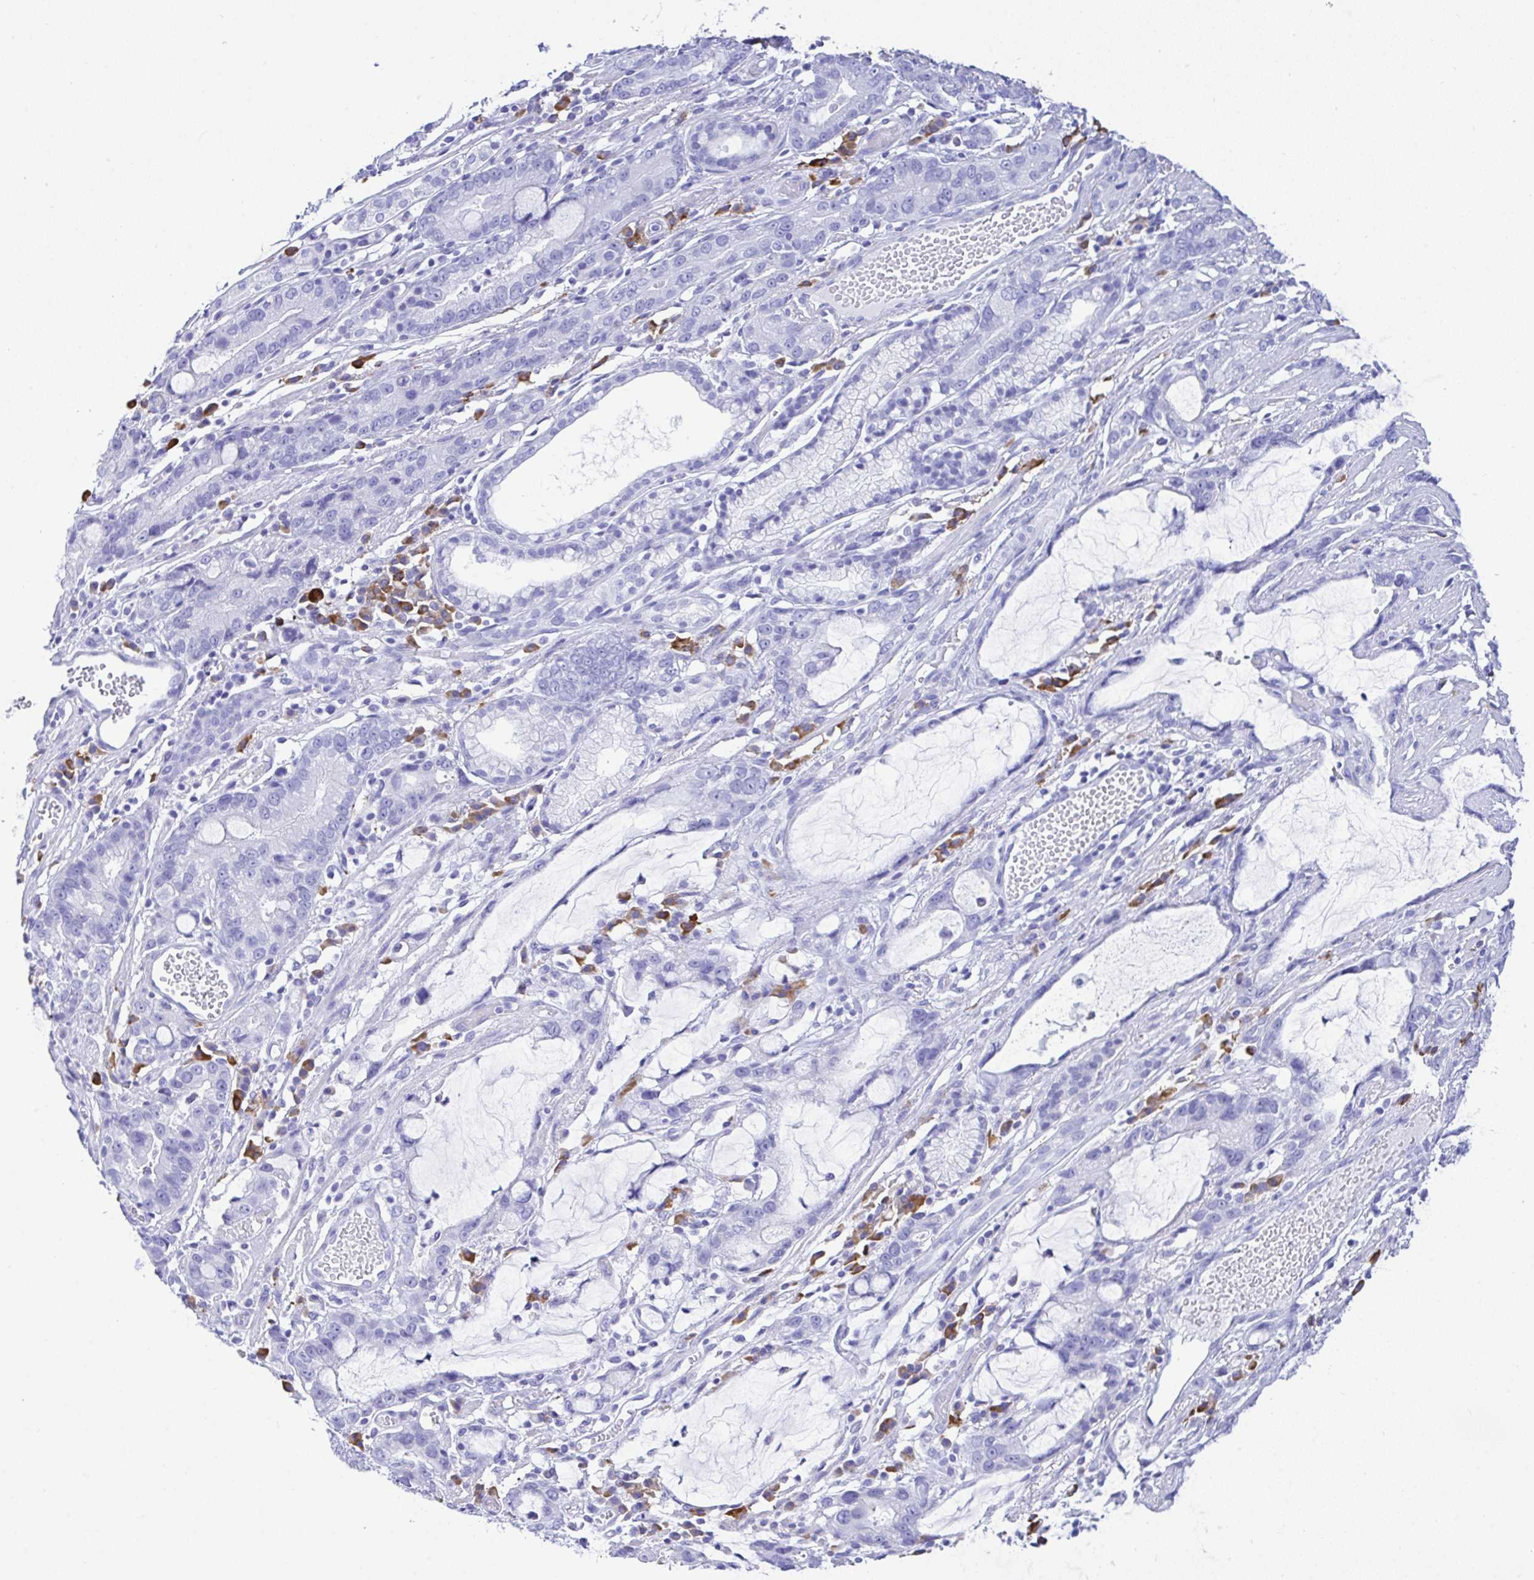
{"staining": {"intensity": "negative", "quantity": "none", "location": "none"}, "tissue": "stomach cancer", "cell_type": "Tumor cells", "image_type": "cancer", "snomed": [{"axis": "morphology", "description": "Adenocarcinoma, NOS"}, {"axis": "topography", "description": "Stomach"}], "caption": "Human adenocarcinoma (stomach) stained for a protein using IHC displays no staining in tumor cells.", "gene": "BEST4", "patient": {"sex": "male", "age": 55}}